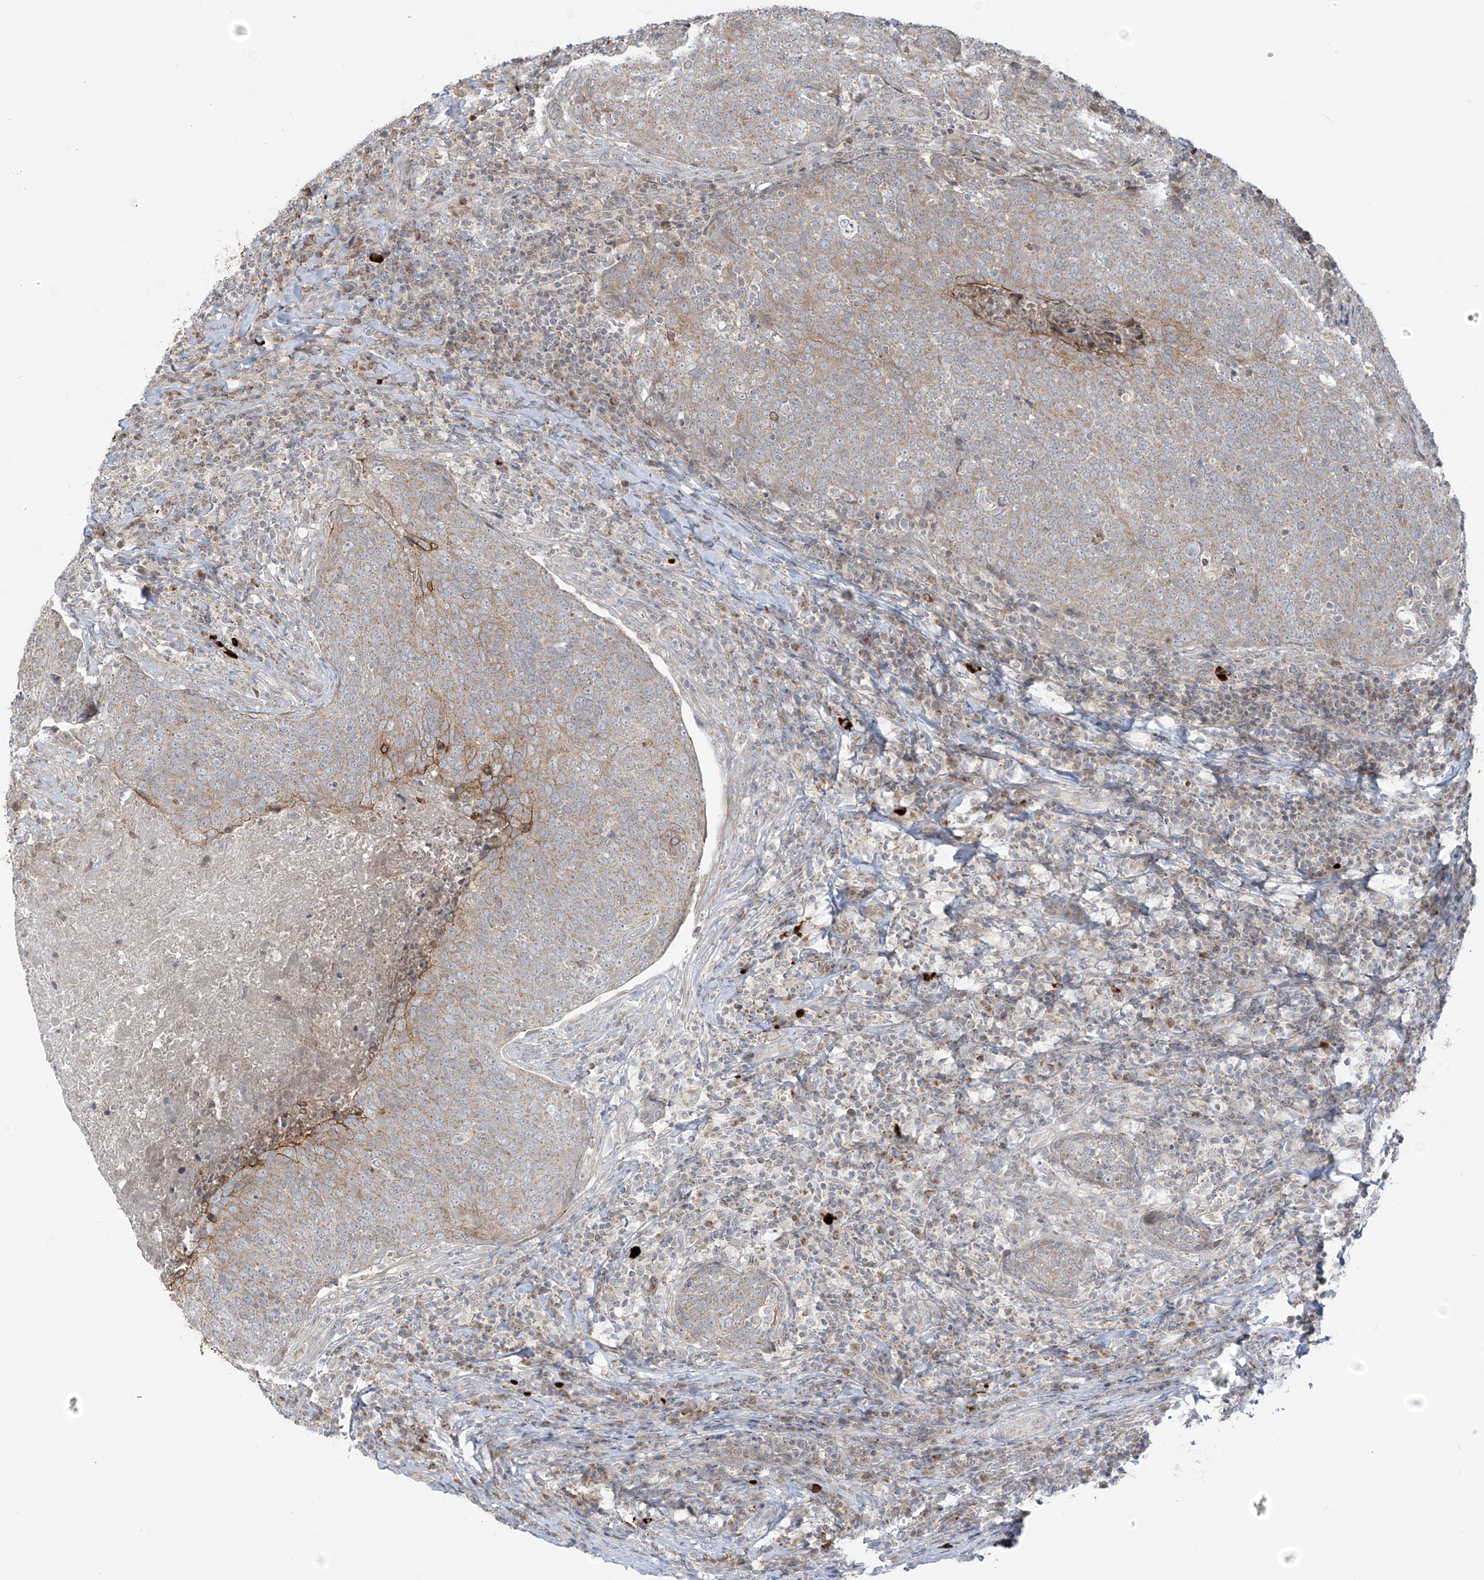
{"staining": {"intensity": "weak", "quantity": "25%-75%", "location": "cytoplasmic/membranous"}, "tissue": "head and neck cancer", "cell_type": "Tumor cells", "image_type": "cancer", "snomed": [{"axis": "morphology", "description": "Squamous cell carcinoma, NOS"}, {"axis": "morphology", "description": "Squamous cell carcinoma, metastatic, NOS"}, {"axis": "topography", "description": "Lymph node"}, {"axis": "topography", "description": "Head-Neck"}], "caption": "Approximately 25%-75% of tumor cells in head and neck metastatic squamous cell carcinoma demonstrate weak cytoplasmic/membranous protein expression as visualized by brown immunohistochemical staining.", "gene": "HDDC2", "patient": {"sex": "male", "age": 62}}